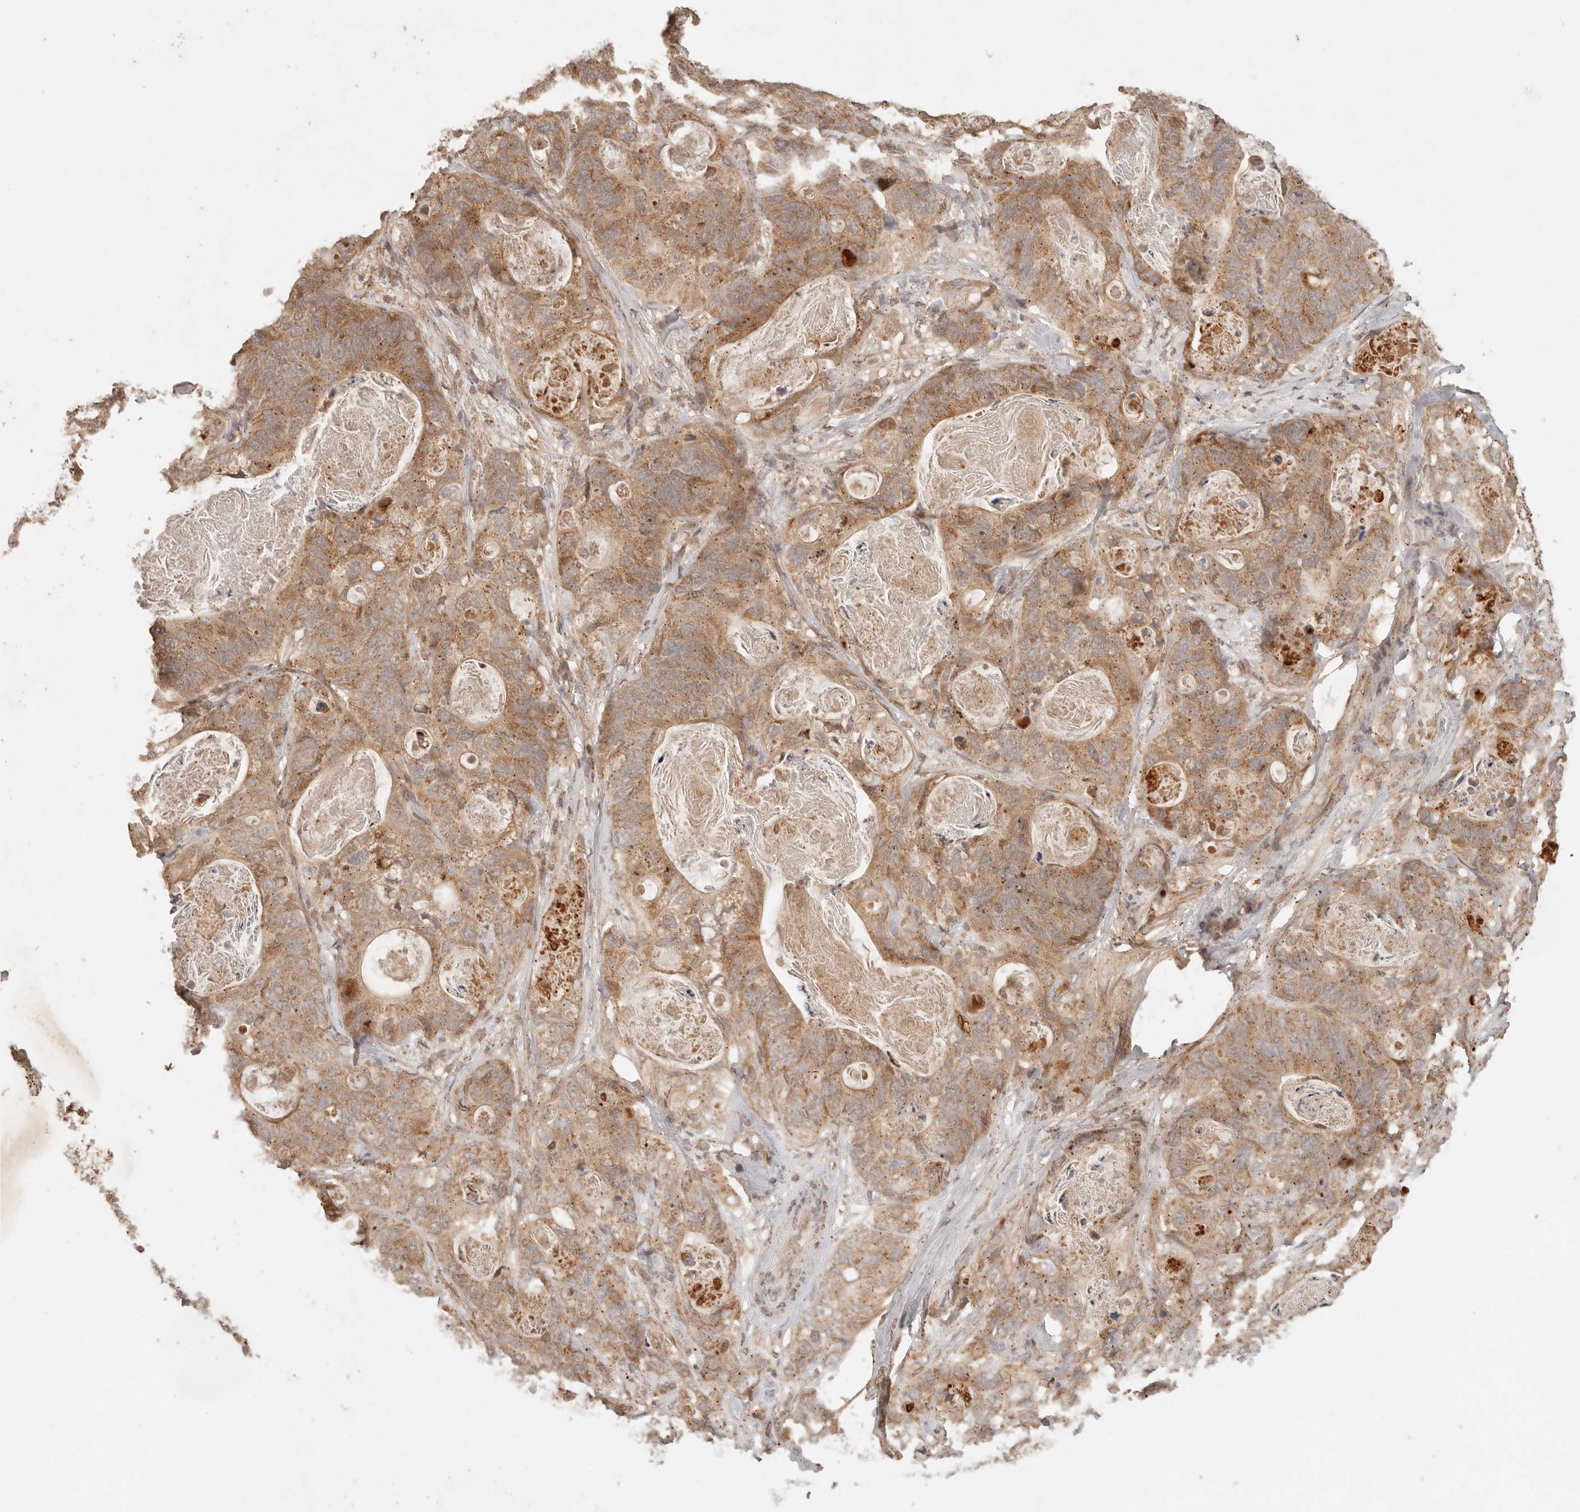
{"staining": {"intensity": "moderate", "quantity": ">75%", "location": "cytoplasmic/membranous"}, "tissue": "stomach cancer", "cell_type": "Tumor cells", "image_type": "cancer", "snomed": [{"axis": "morphology", "description": "Normal tissue, NOS"}, {"axis": "morphology", "description": "Adenocarcinoma, NOS"}, {"axis": "topography", "description": "Stomach"}], "caption": "This photomicrograph displays stomach adenocarcinoma stained with immunohistochemistry (IHC) to label a protein in brown. The cytoplasmic/membranous of tumor cells show moderate positivity for the protein. Nuclei are counter-stained blue.", "gene": "LMO4", "patient": {"sex": "female", "age": 89}}